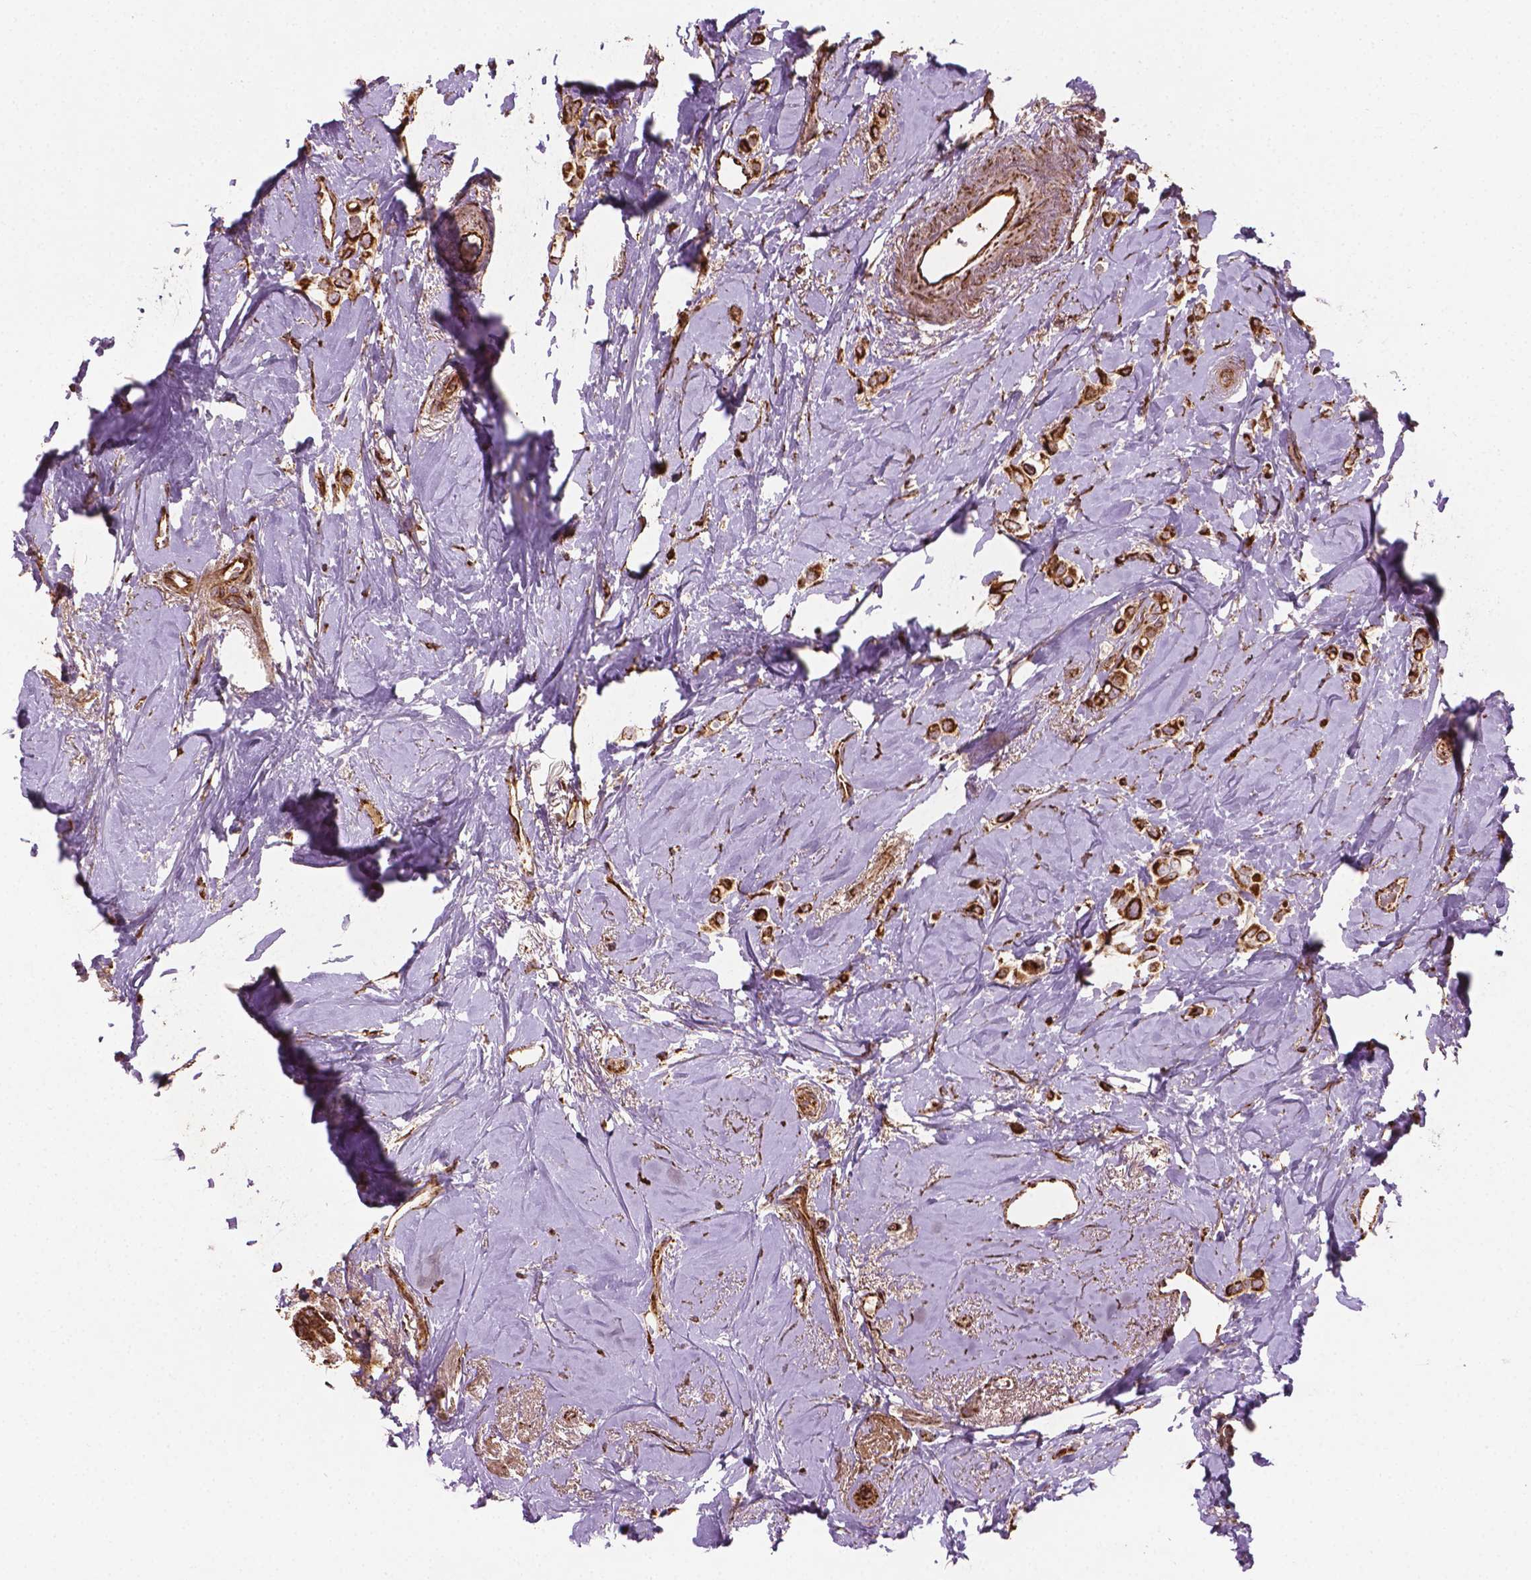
{"staining": {"intensity": "moderate", "quantity": ">75%", "location": "cytoplasmic/membranous"}, "tissue": "breast cancer", "cell_type": "Tumor cells", "image_type": "cancer", "snomed": [{"axis": "morphology", "description": "Lobular carcinoma"}, {"axis": "topography", "description": "Breast"}], "caption": "This micrograph shows breast lobular carcinoma stained with immunohistochemistry to label a protein in brown. The cytoplasmic/membranous of tumor cells show moderate positivity for the protein. Nuclei are counter-stained blue.", "gene": "HS3ST3A1", "patient": {"sex": "female", "age": 66}}